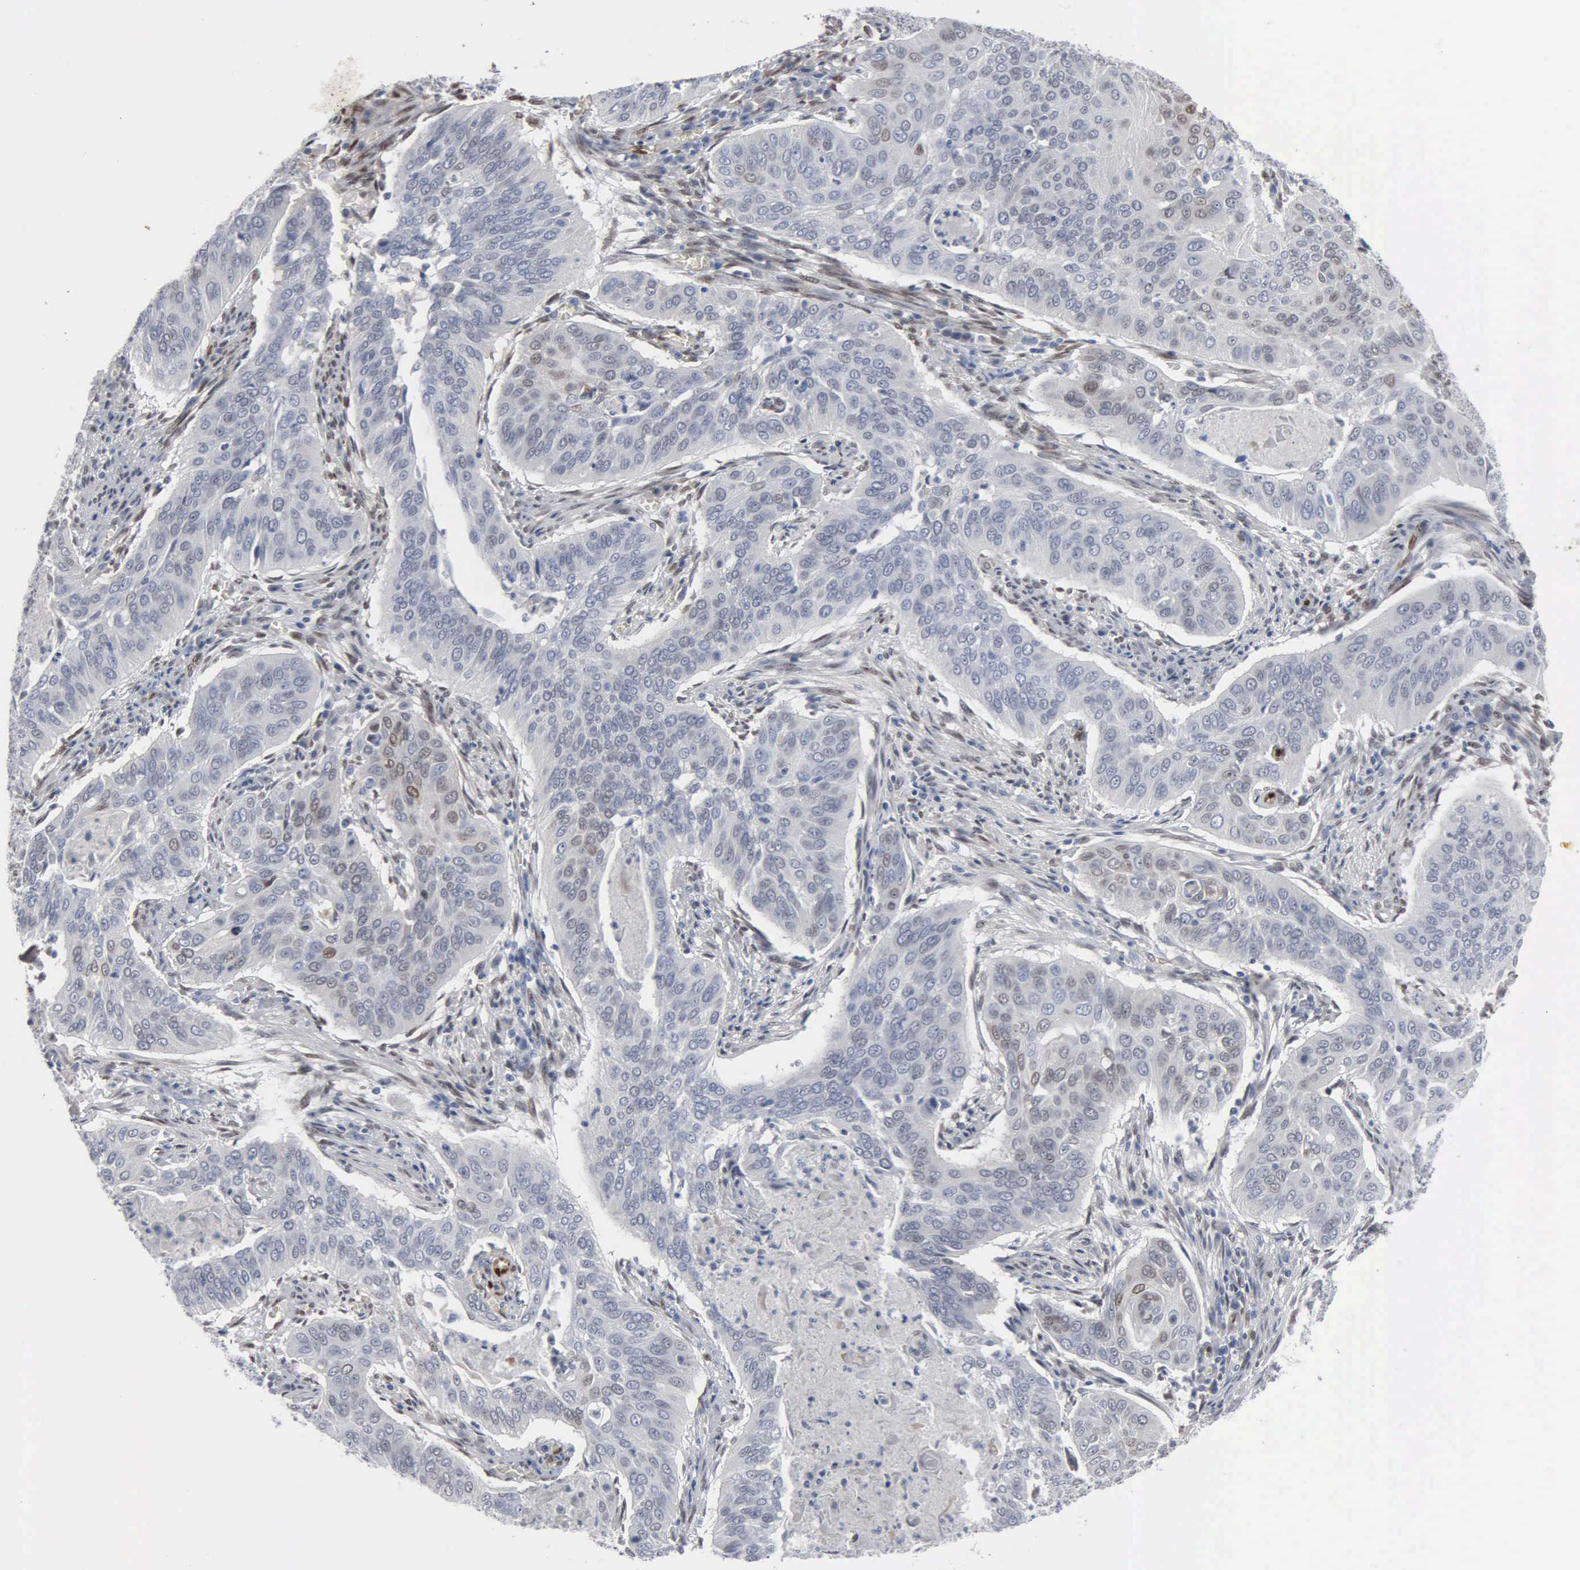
{"staining": {"intensity": "negative", "quantity": "none", "location": "none"}, "tissue": "cervical cancer", "cell_type": "Tumor cells", "image_type": "cancer", "snomed": [{"axis": "morphology", "description": "Squamous cell carcinoma, NOS"}, {"axis": "topography", "description": "Cervix"}], "caption": "A photomicrograph of human squamous cell carcinoma (cervical) is negative for staining in tumor cells. The staining is performed using DAB brown chromogen with nuclei counter-stained in using hematoxylin.", "gene": "FGF2", "patient": {"sex": "female", "age": 39}}